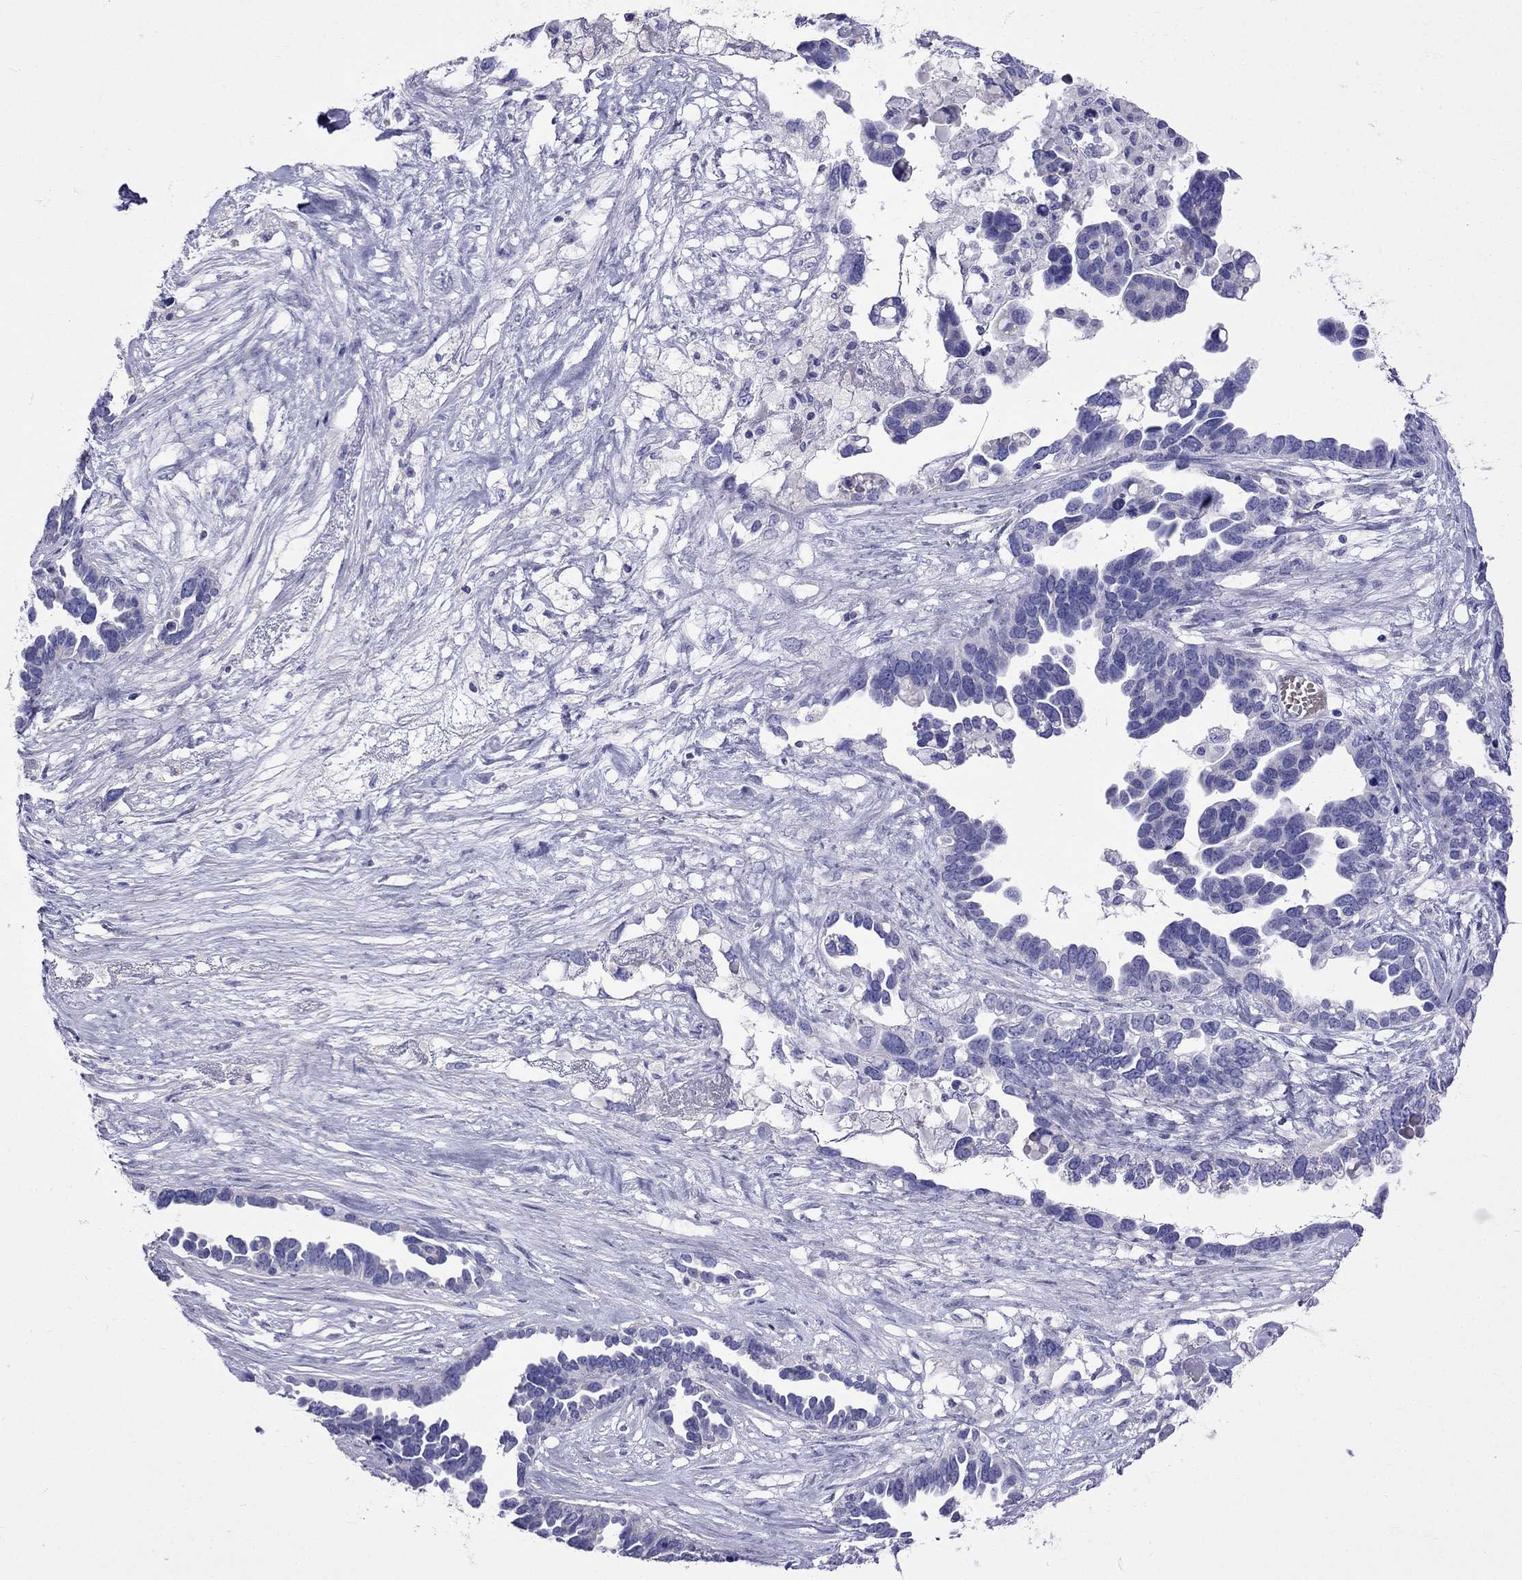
{"staining": {"intensity": "negative", "quantity": "none", "location": "none"}, "tissue": "ovarian cancer", "cell_type": "Tumor cells", "image_type": "cancer", "snomed": [{"axis": "morphology", "description": "Cystadenocarcinoma, serous, NOS"}, {"axis": "topography", "description": "Ovary"}], "caption": "IHC image of neoplastic tissue: human serous cystadenocarcinoma (ovarian) stained with DAB reveals no significant protein staining in tumor cells.", "gene": "TDRD1", "patient": {"sex": "female", "age": 54}}